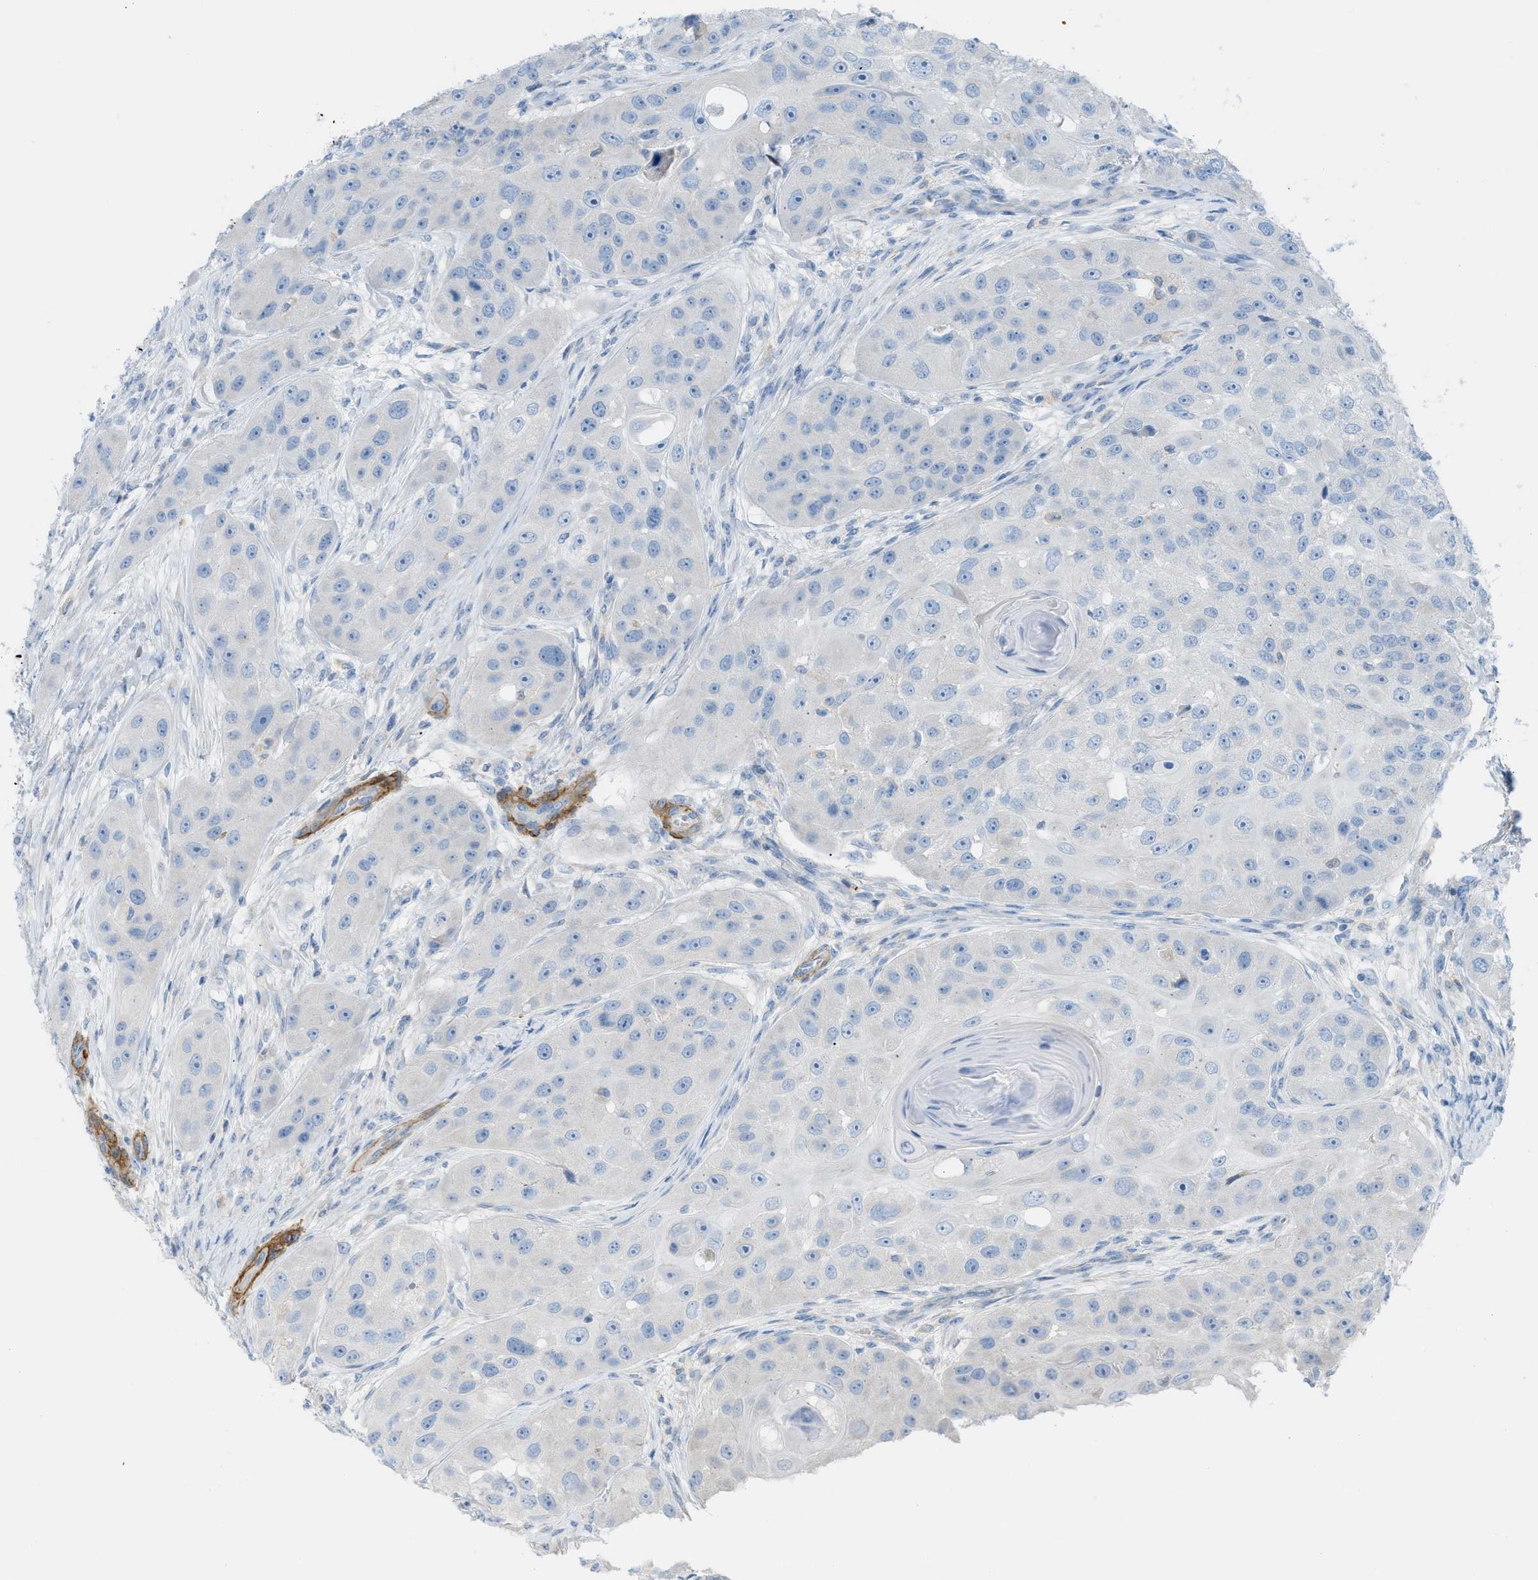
{"staining": {"intensity": "negative", "quantity": "none", "location": "none"}, "tissue": "head and neck cancer", "cell_type": "Tumor cells", "image_type": "cancer", "snomed": [{"axis": "morphology", "description": "Normal tissue, NOS"}, {"axis": "morphology", "description": "Squamous cell carcinoma, NOS"}, {"axis": "topography", "description": "Skeletal muscle"}, {"axis": "topography", "description": "Head-Neck"}], "caption": "The image reveals no significant expression in tumor cells of squamous cell carcinoma (head and neck).", "gene": "MYH11", "patient": {"sex": "male", "age": 51}}